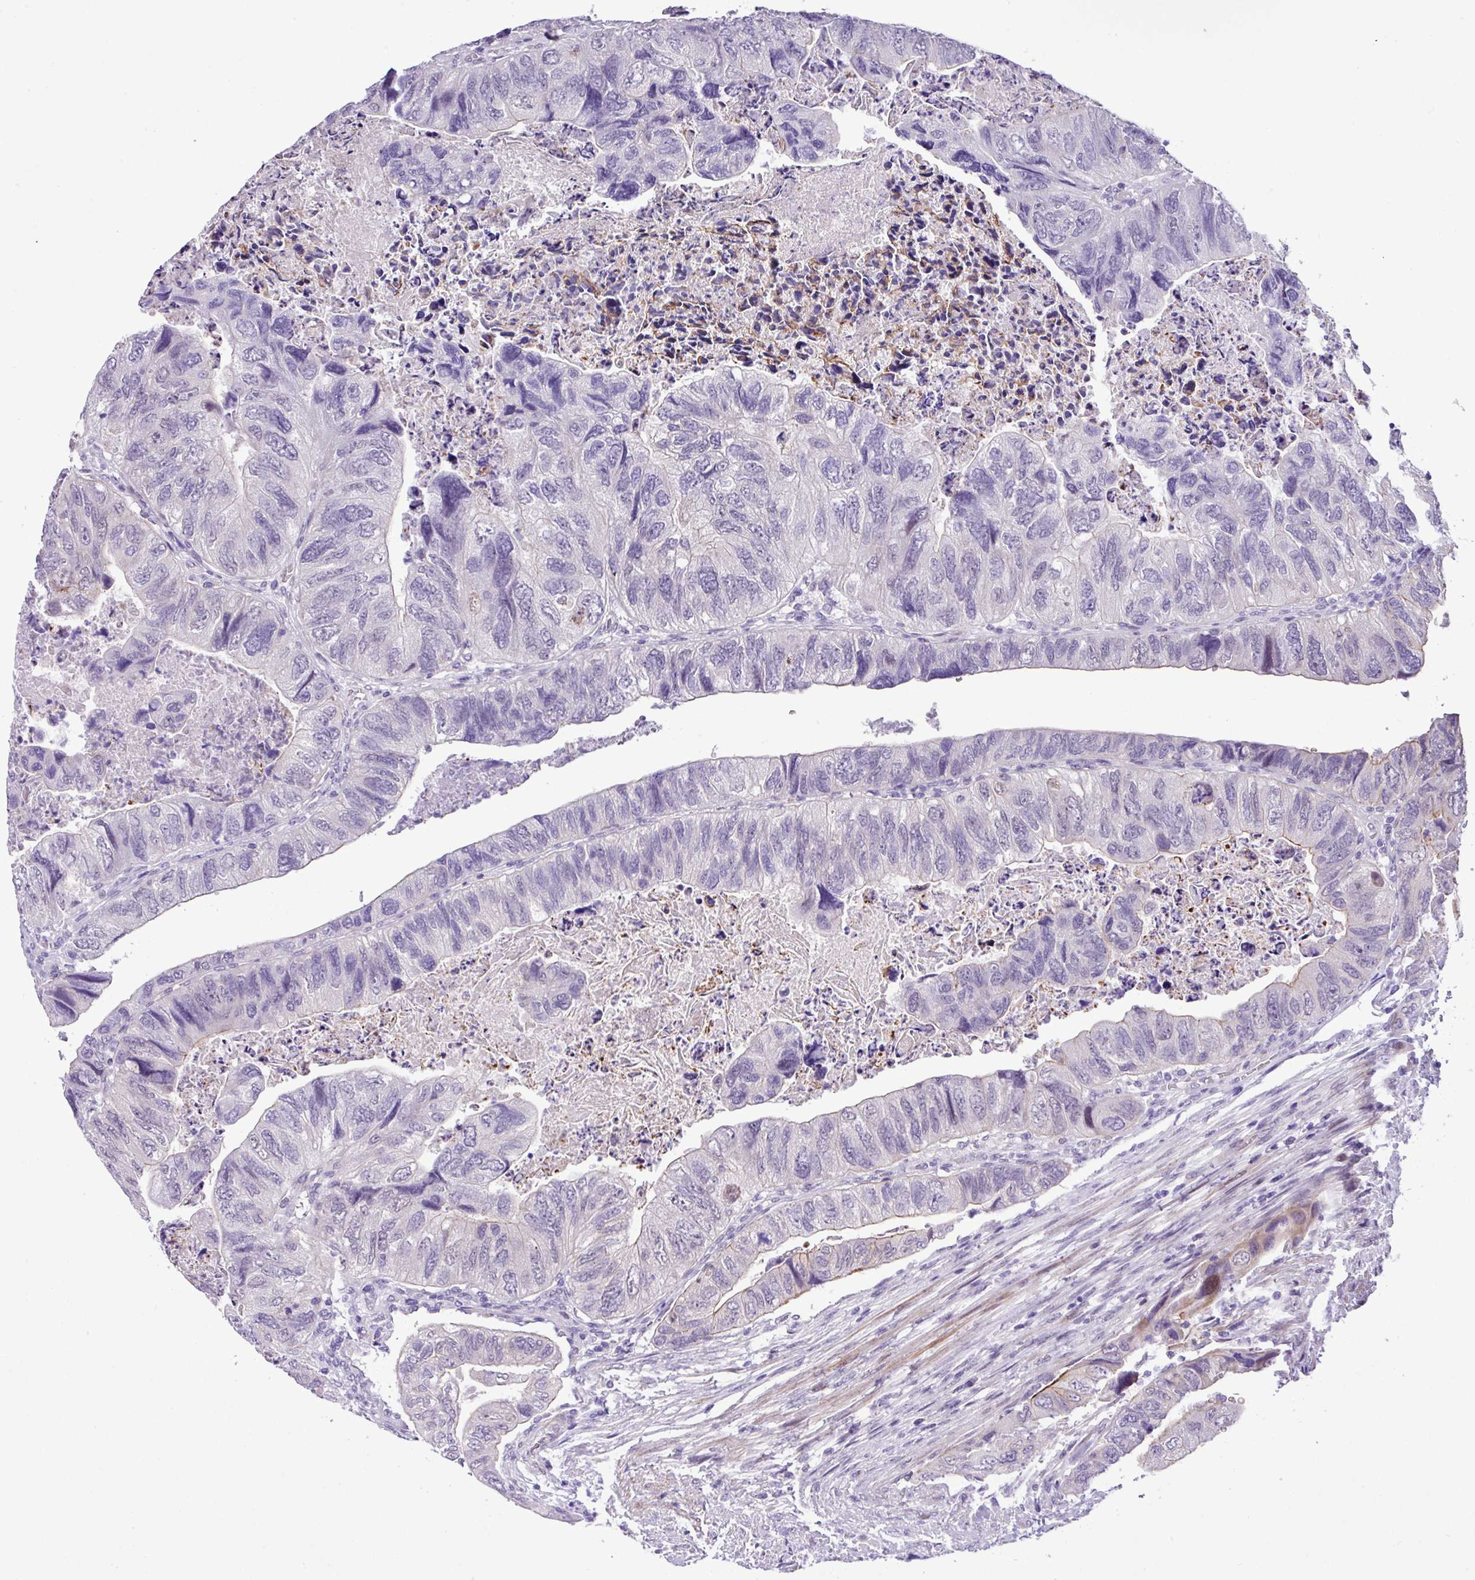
{"staining": {"intensity": "moderate", "quantity": "<25%", "location": "cytoplasmic/membranous"}, "tissue": "colorectal cancer", "cell_type": "Tumor cells", "image_type": "cancer", "snomed": [{"axis": "morphology", "description": "Adenocarcinoma, NOS"}, {"axis": "topography", "description": "Rectum"}], "caption": "High-power microscopy captured an immunohistochemistry photomicrograph of adenocarcinoma (colorectal), revealing moderate cytoplasmic/membranous expression in about <25% of tumor cells.", "gene": "YLPM1", "patient": {"sex": "male", "age": 63}}